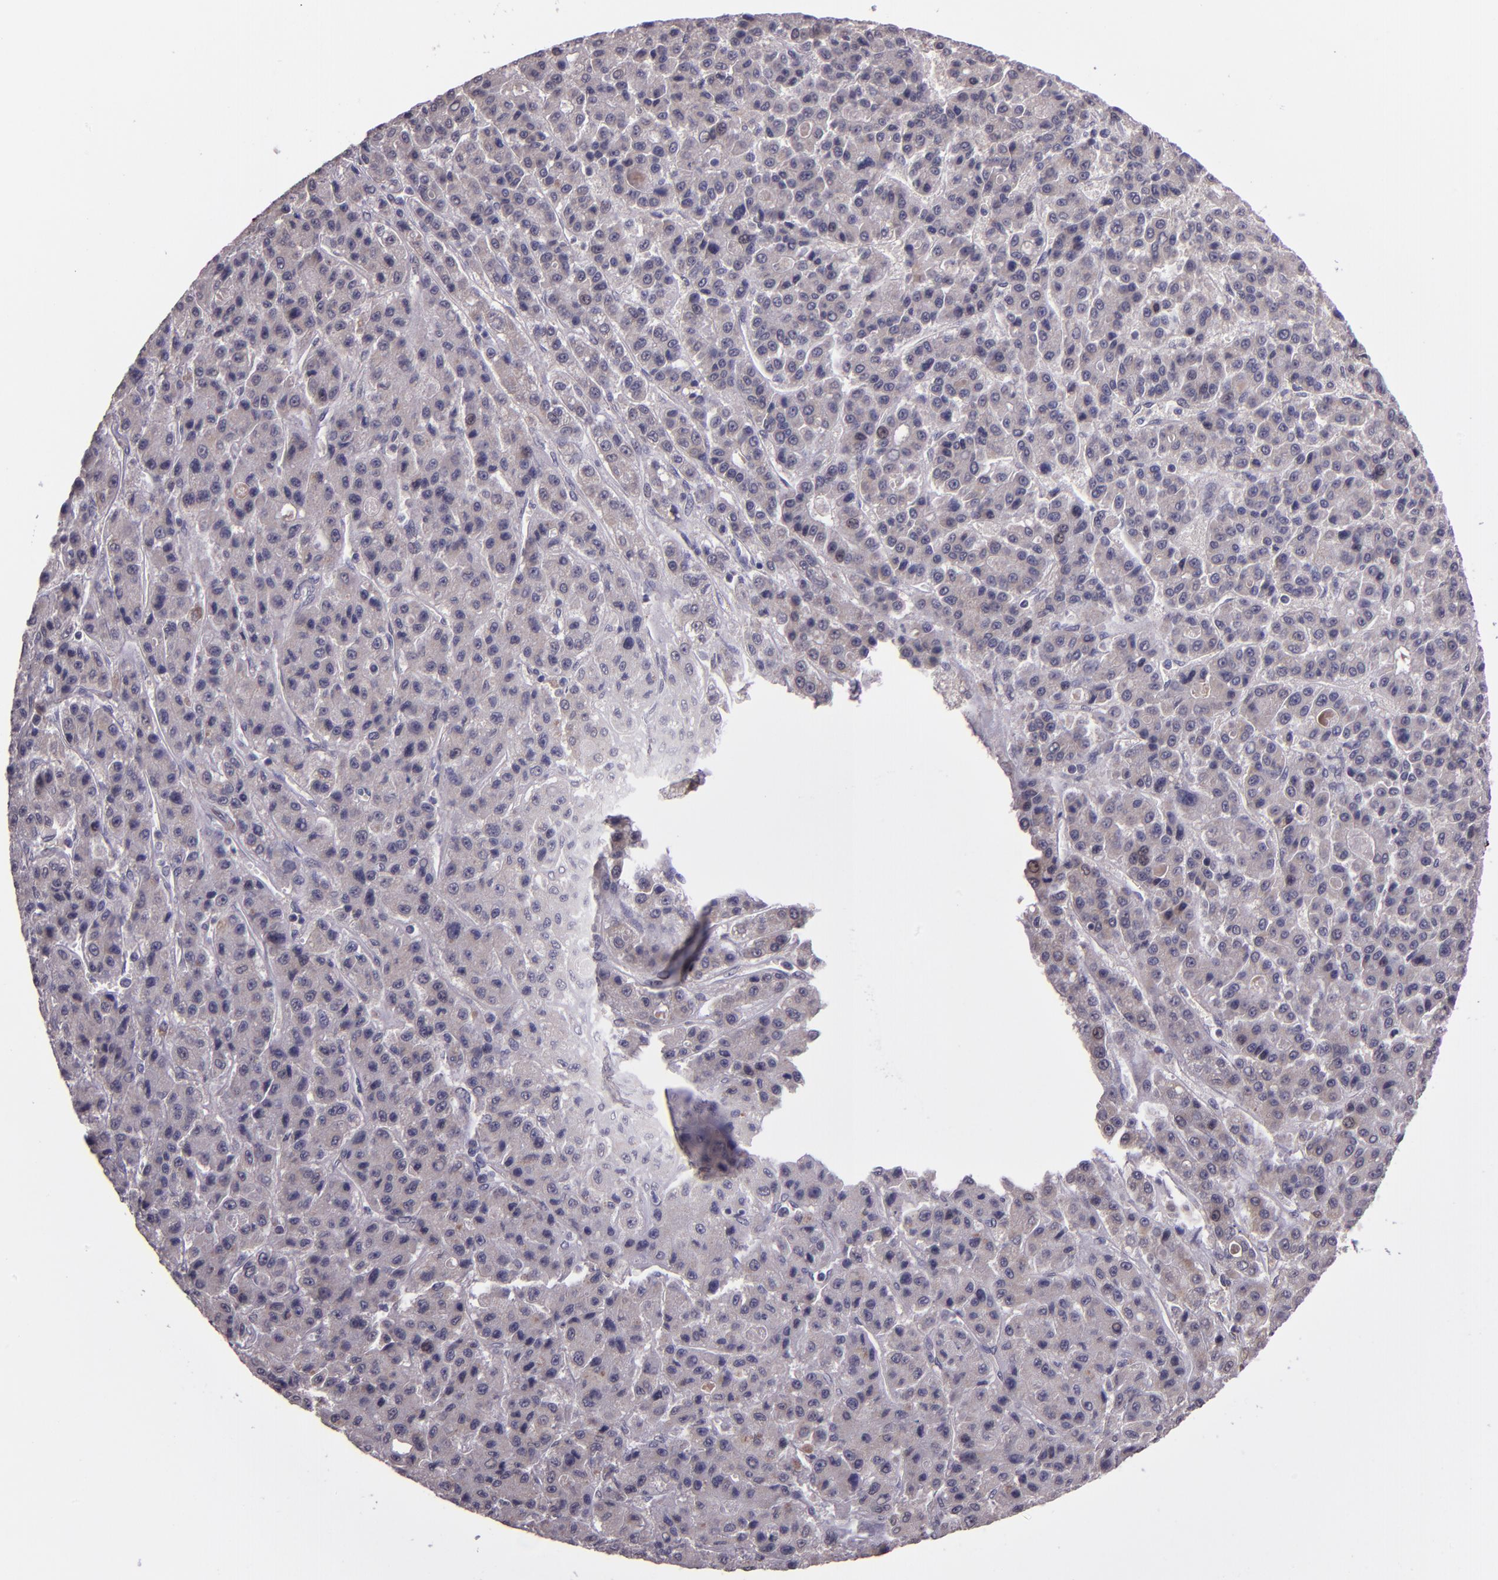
{"staining": {"intensity": "negative", "quantity": "none", "location": "none"}, "tissue": "liver cancer", "cell_type": "Tumor cells", "image_type": "cancer", "snomed": [{"axis": "morphology", "description": "Carcinoma, Hepatocellular, NOS"}, {"axis": "topography", "description": "Liver"}], "caption": "High magnification brightfield microscopy of liver cancer stained with DAB (3,3'-diaminobenzidine) (brown) and counterstained with hematoxylin (blue): tumor cells show no significant positivity. (DAB immunohistochemistry (IHC) with hematoxylin counter stain).", "gene": "TAF7L", "patient": {"sex": "male", "age": 70}}